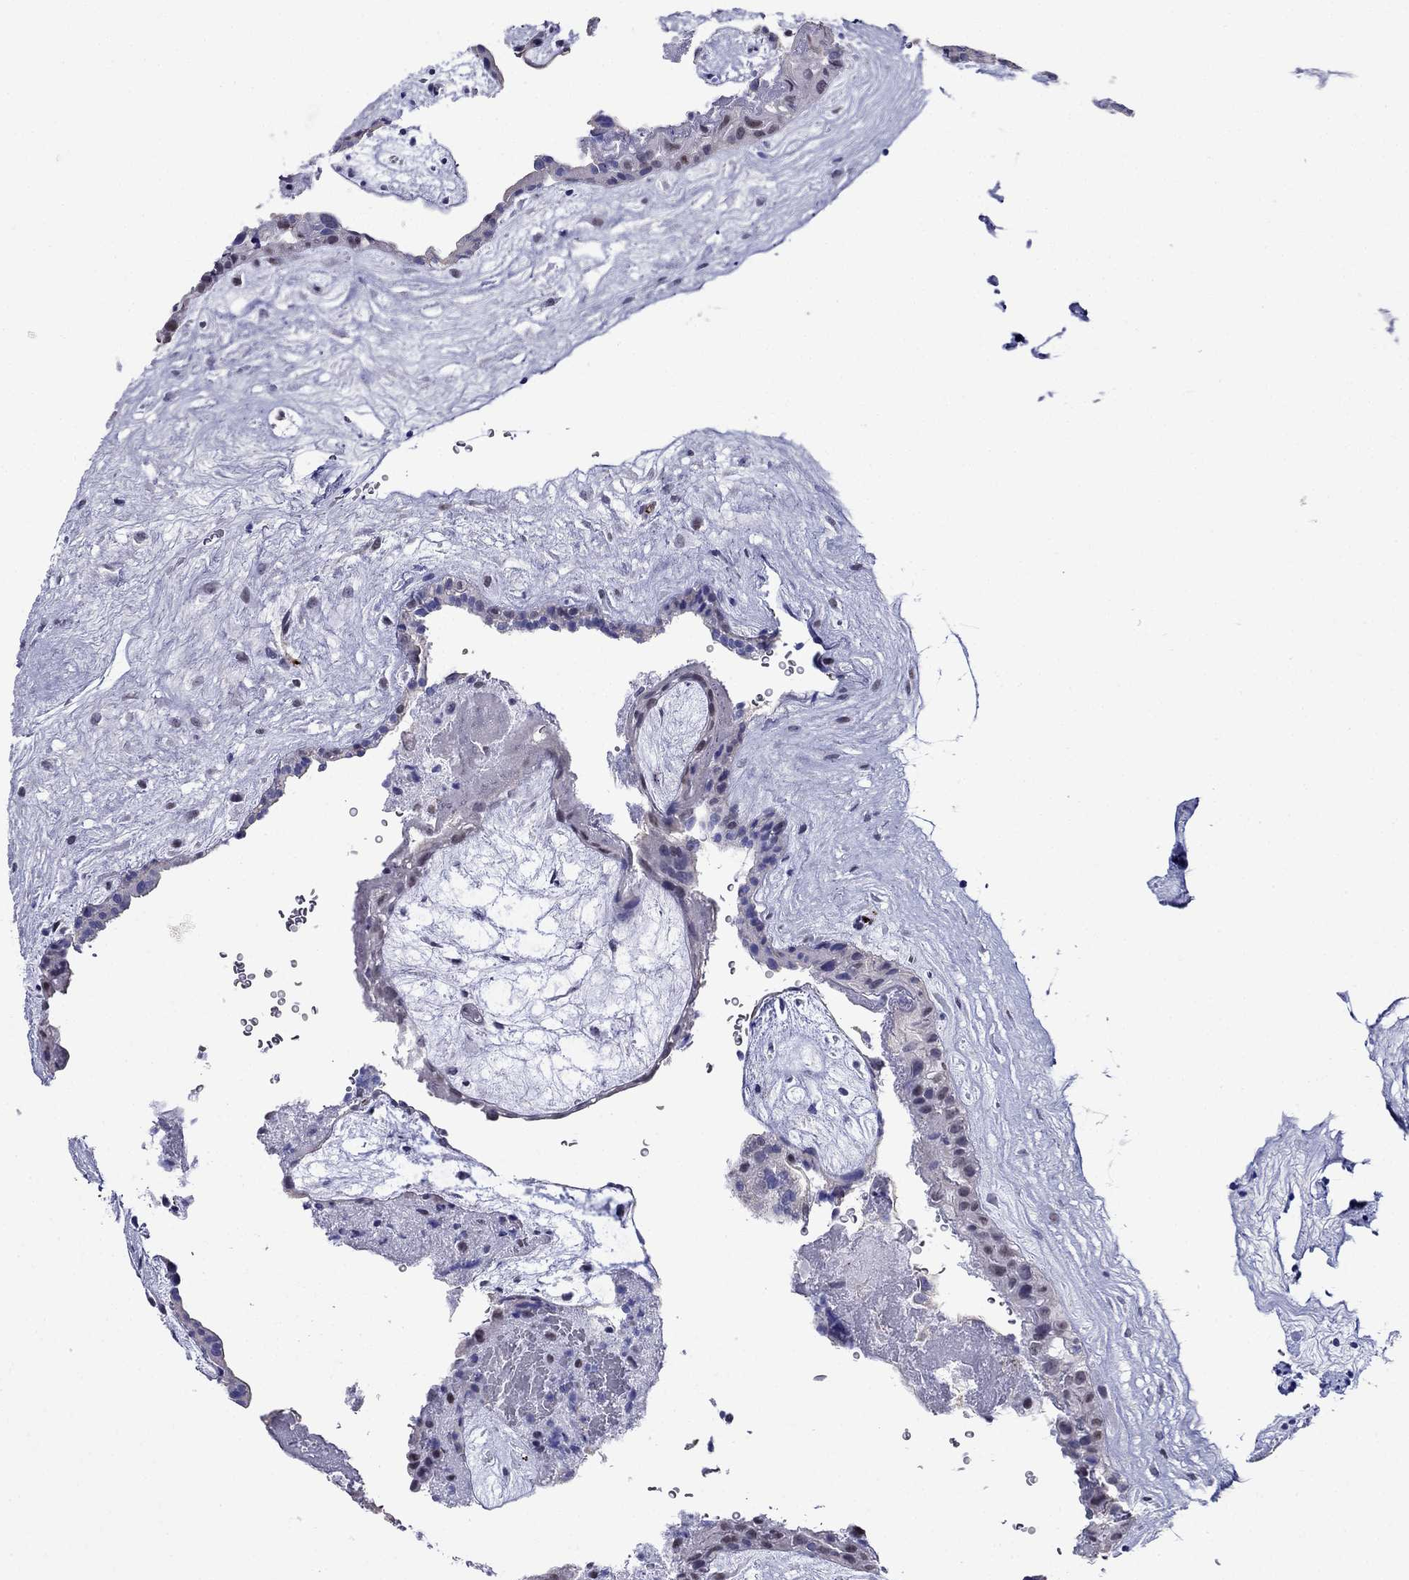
{"staining": {"intensity": "weak", "quantity": "<25%", "location": "nuclear"}, "tissue": "placenta", "cell_type": "Decidual cells", "image_type": "normal", "snomed": [{"axis": "morphology", "description": "Normal tissue, NOS"}, {"axis": "topography", "description": "Placenta"}], "caption": "A high-resolution micrograph shows immunohistochemistry staining of unremarkable placenta, which displays no significant expression in decidual cells.", "gene": "PPM1G", "patient": {"sex": "female", "age": 19}}